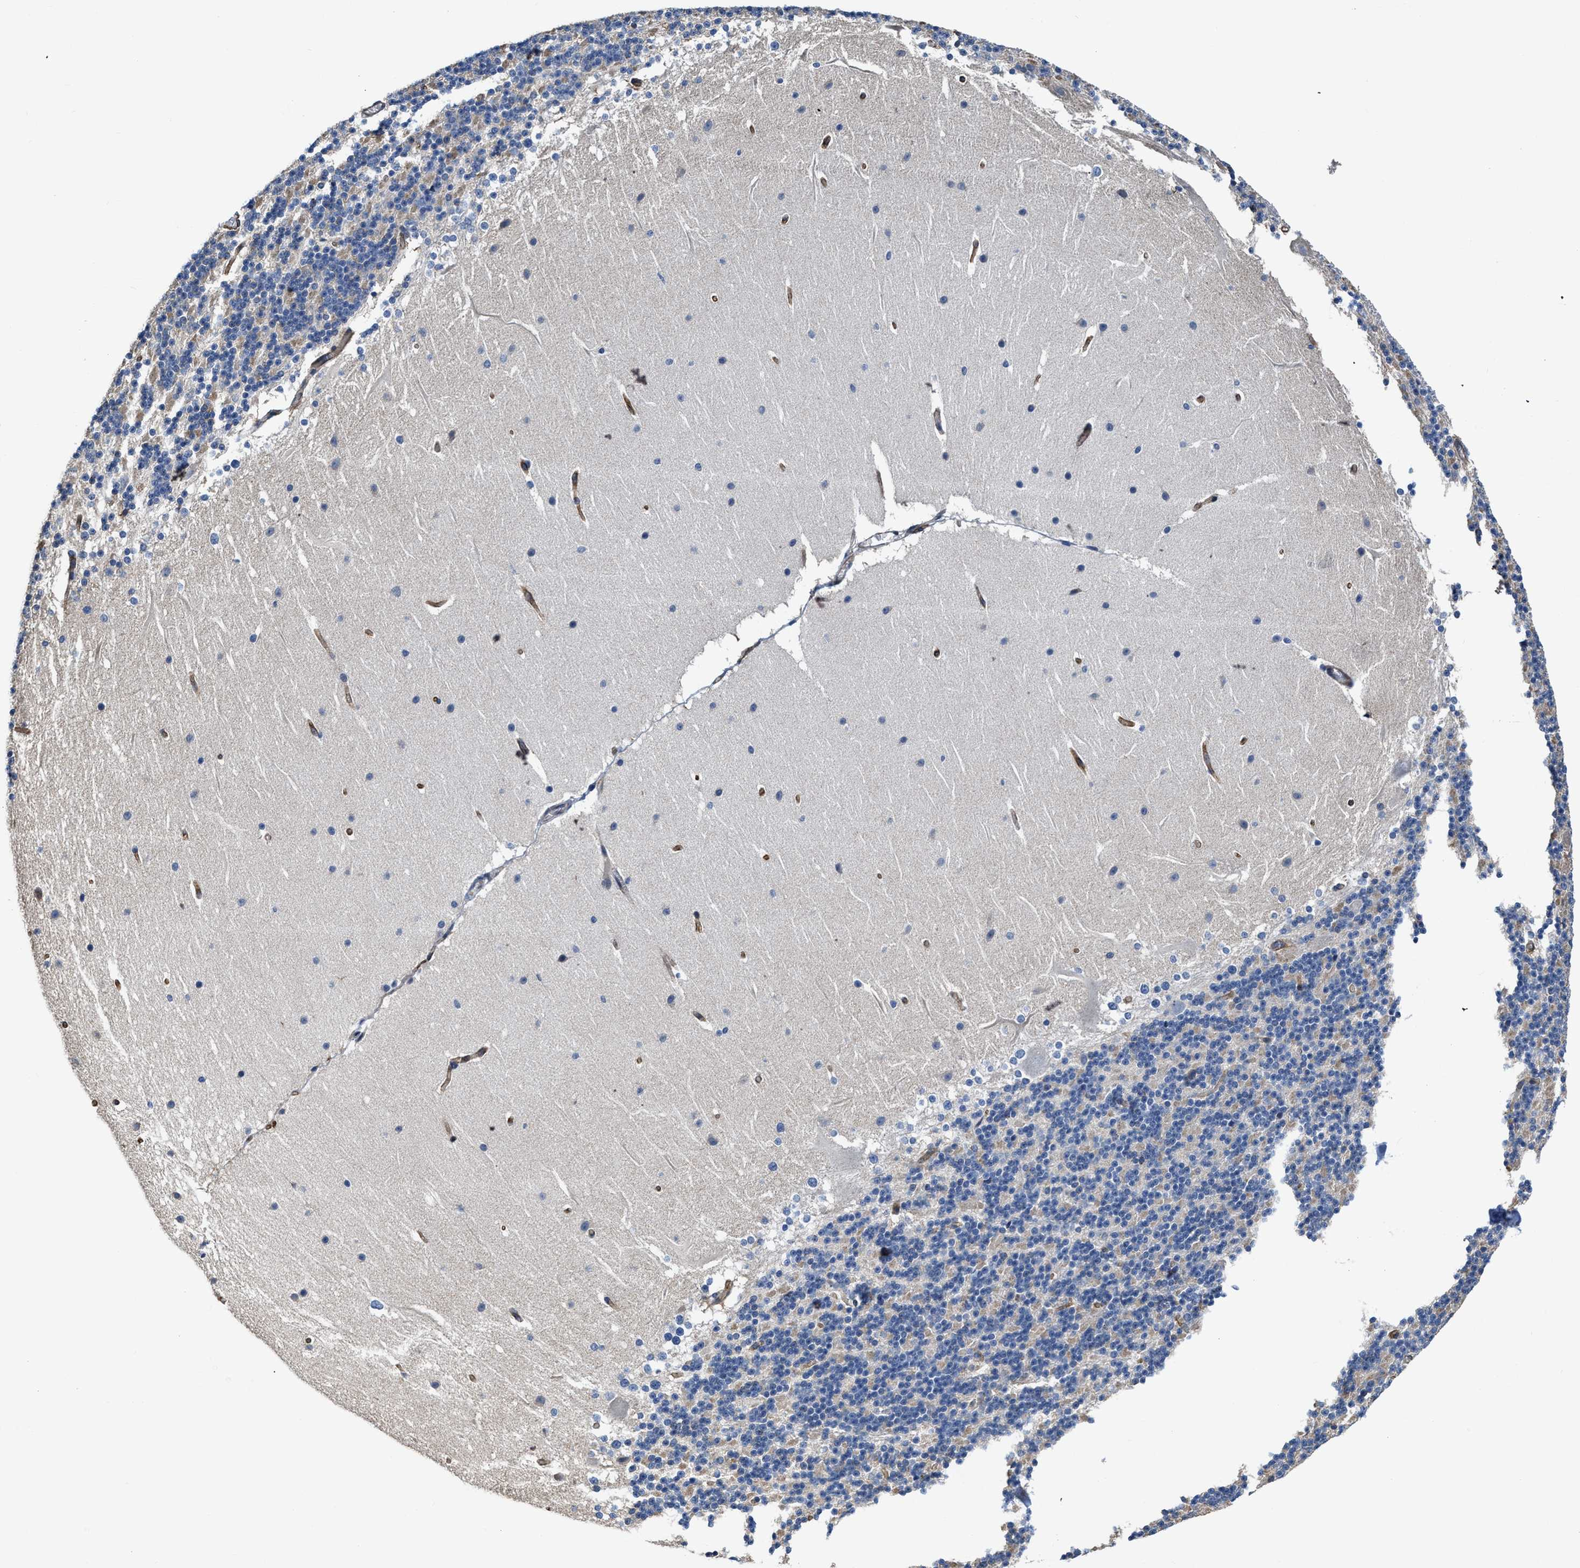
{"staining": {"intensity": "negative", "quantity": "none", "location": "none"}, "tissue": "cerebellum", "cell_type": "Cells in granular layer", "image_type": "normal", "snomed": [{"axis": "morphology", "description": "Normal tissue, NOS"}, {"axis": "topography", "description": "Cerebellum"}], "caption": "Cells in granular layer show no significant protein expression in benign cerebellum.", "gene": "C22orf42", "patient": {"sex": "female", "age": 19}}